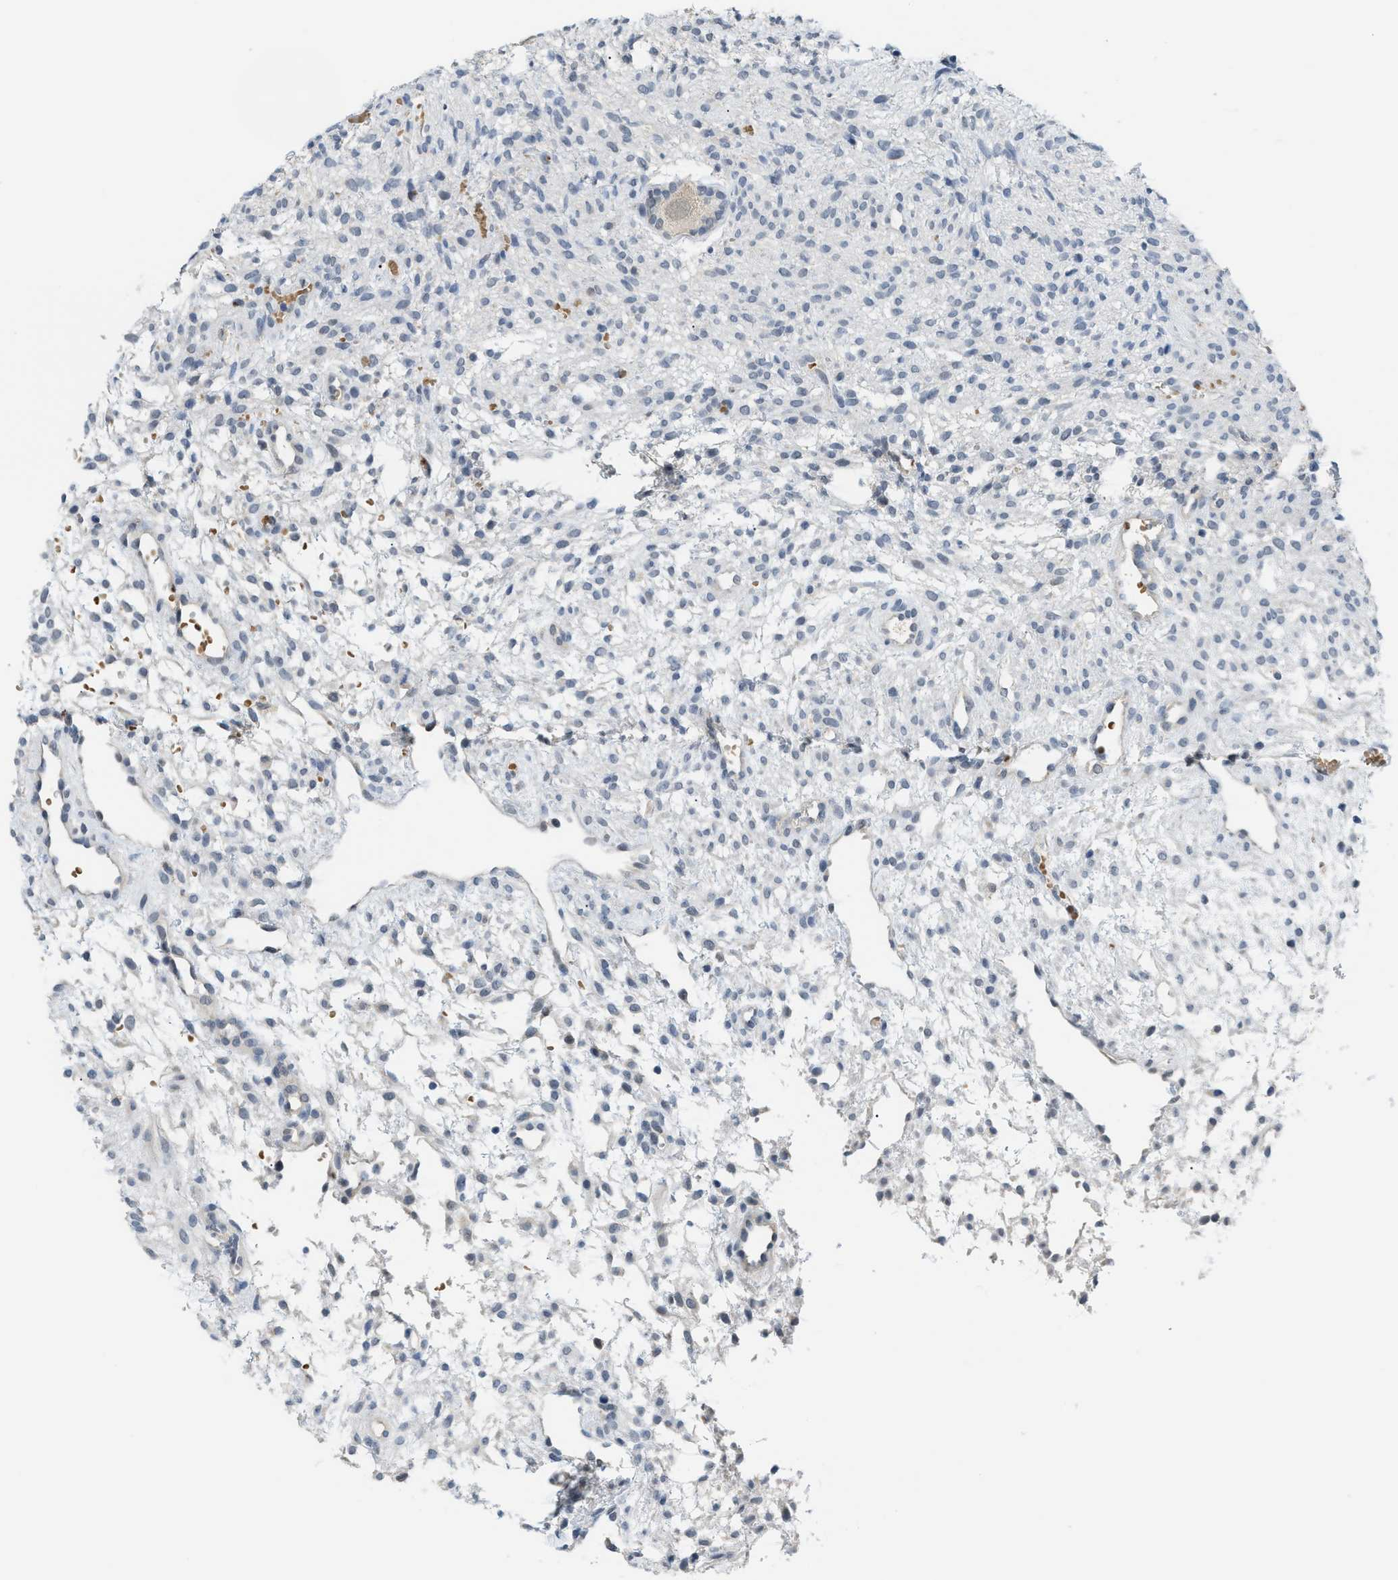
{"staining": {"intensity": "weak", "quantity": ">75%", "location": "cytoplasmic/membranous"}, "tissue": "ovary", "cell_type": "Follicle cells", "image_type": "normal", "snomed": [{"axis": "morphology", "description": "Normal tissue, NOS"}, {"axis": "morphology", "description": "Cyst, NOS"}, {"axis": "topography", "description": "Ovary"}], "caption": "Immunohistochemistry micrograph of unremarkable ovary: human ovary stained using immunohistochemistry (IHC) displays low levels of weak protein expression localized specifically in the cytoplasmic/membranous of follicle cells, appearing as a cytoplasmic/membranous brown color.", "gene": "PSAT1", "patient": {"sex": "female", "age": 18}}